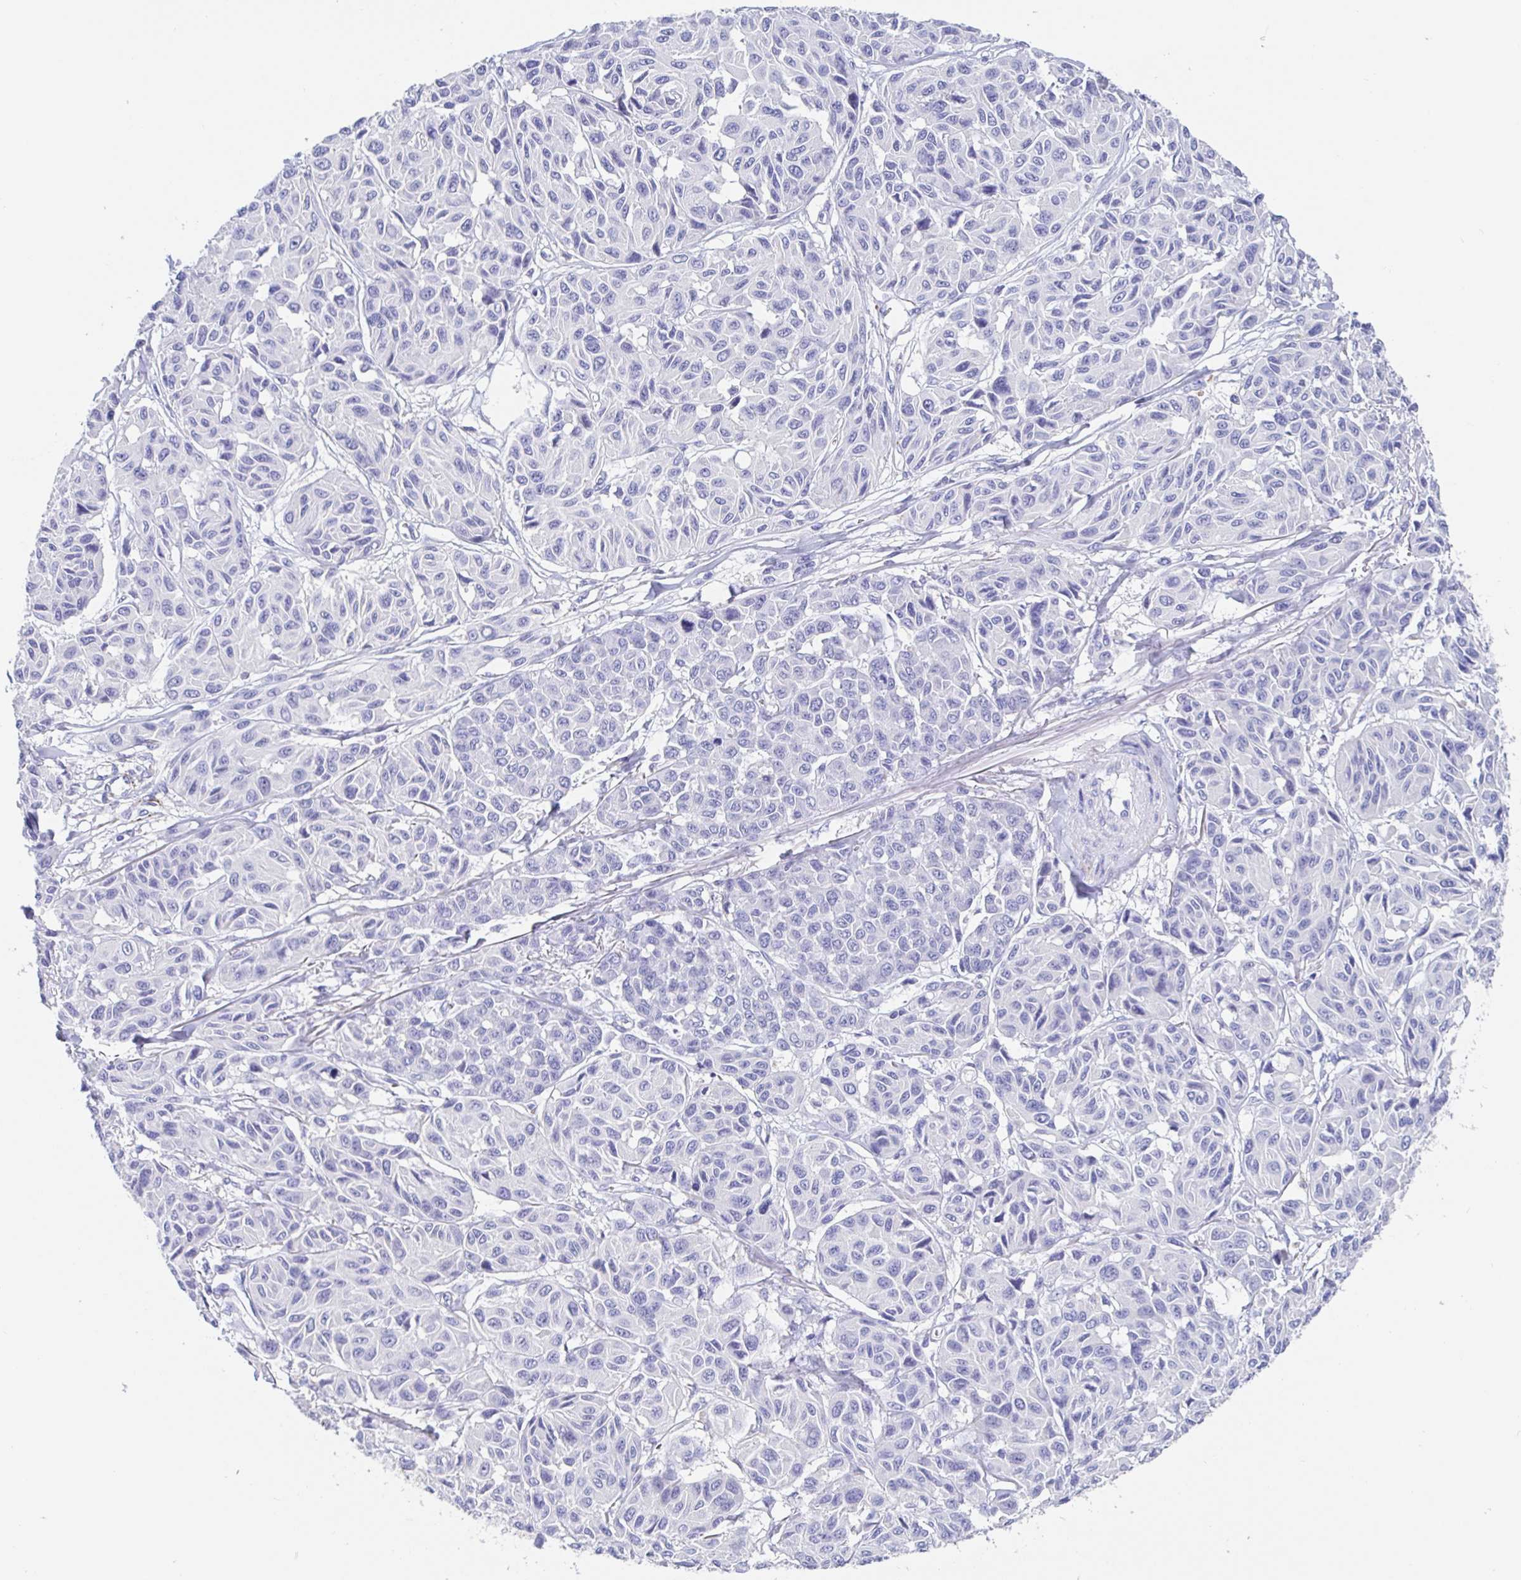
{"staining": {"intensity": "negative", "quantity": "none", "location": "none"}, "tissue": "melanoma", "cell_type": "Tumor cells", "image_type": "cancer", "snomed": [{"axis": "morphology", "description": "Malignant melanoma, NOS"}, {"axis": "topography", "description": "Skin"}], "caption": "DAB (3,3'-diaminobenzidine) immunohistochemical staining of human melanoma shows no significant staining in tumor cells.", "gene": "MAOA", "patient": {"sex": "female", "age": 66}}